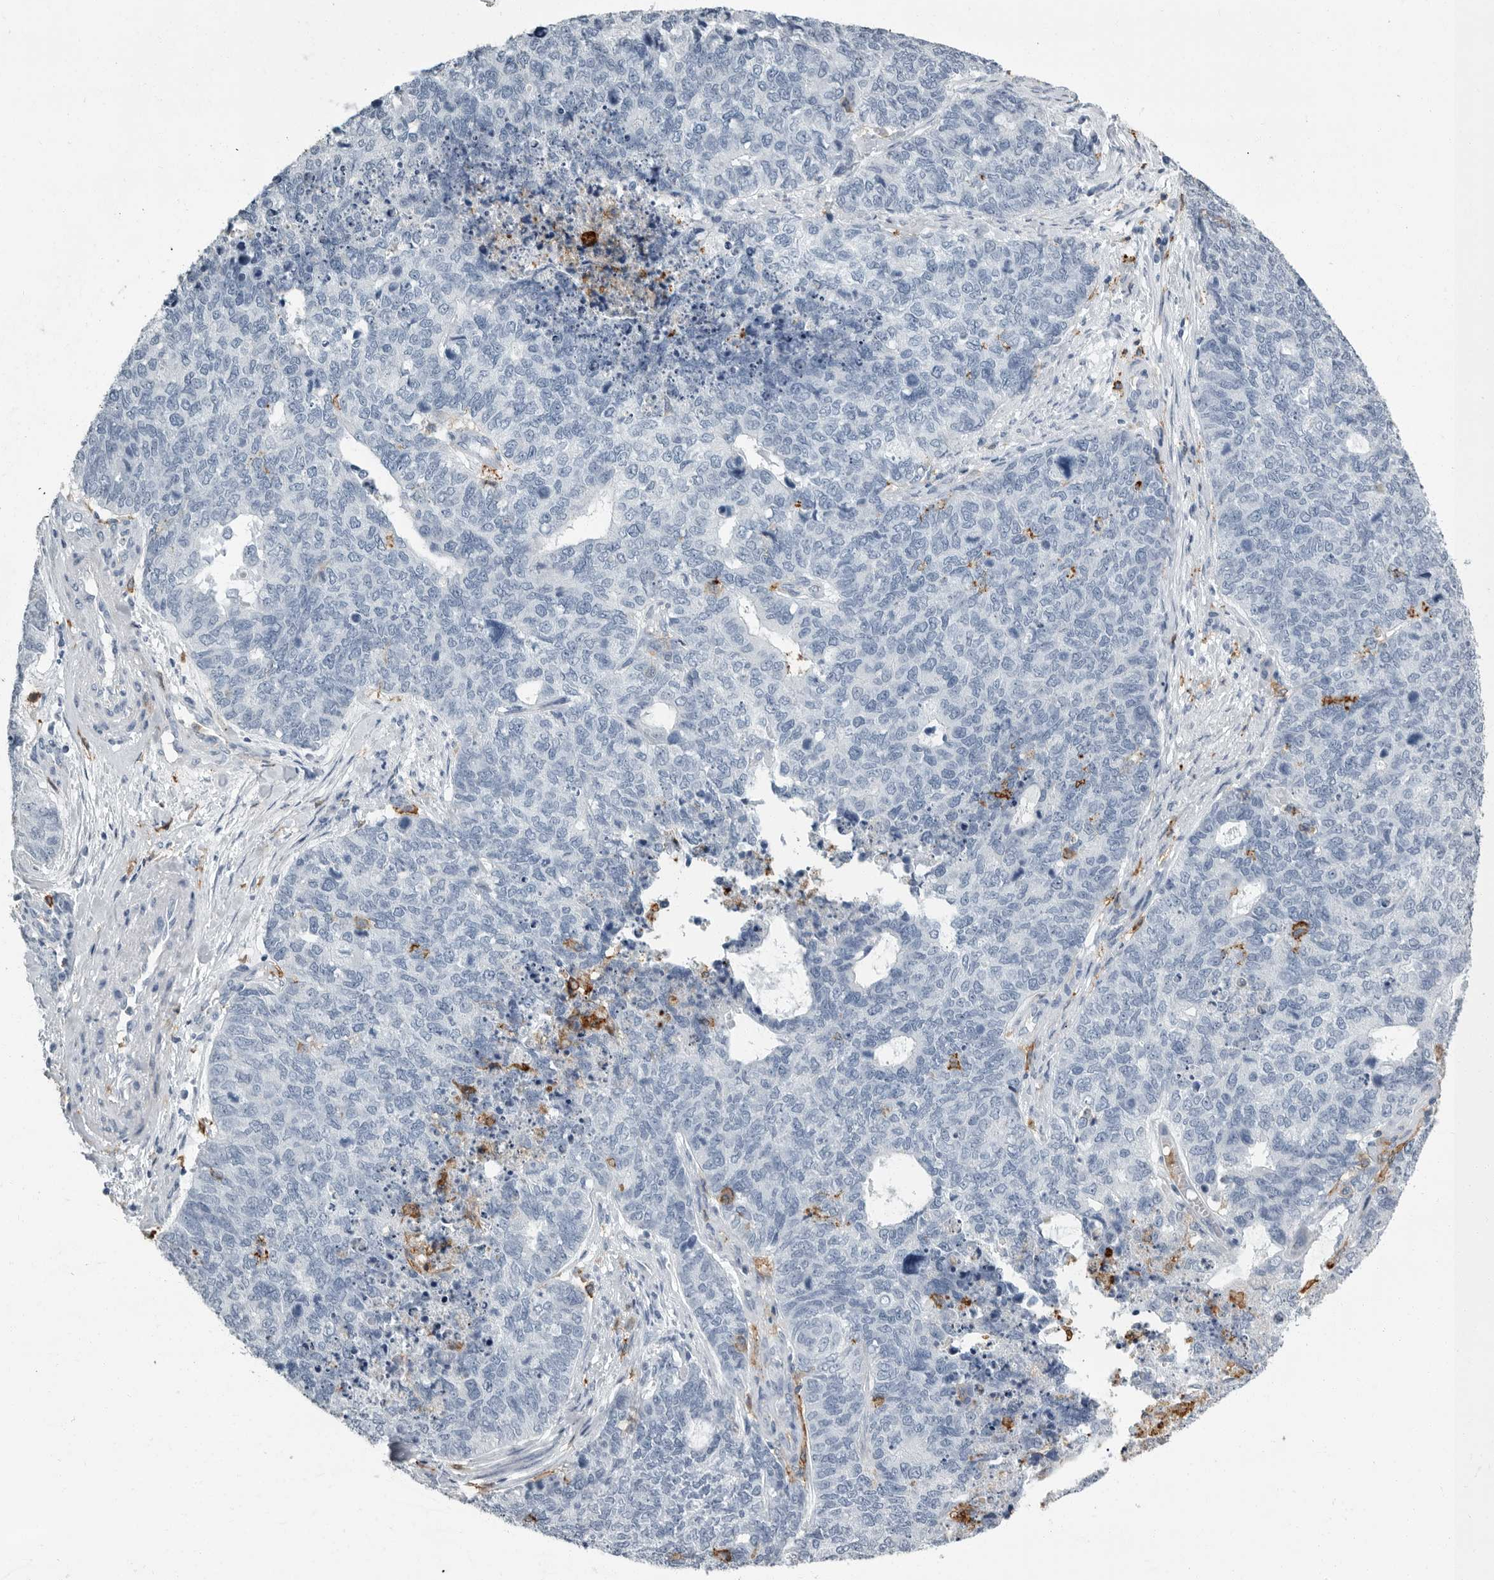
{"staining": {"intensity": "negative", "quantity": "none", "location": "none"}, "tissue": "cervical cancer", "cell_type": "Tumor cells", "image_type": "cancer", "snomed": [{"axis": "morphology", "description": "Squamous cell carcinoma, NOS"}, {"axis": "topography", "description": "Cervix"}], "caption": "This is an immunohistochemistry histopathology image of squamous cell carcinoma (cervical). There is no positivity in tumor cells.", "gene": "FCER1G", "patient": {"sex": "female", "age": 63}}